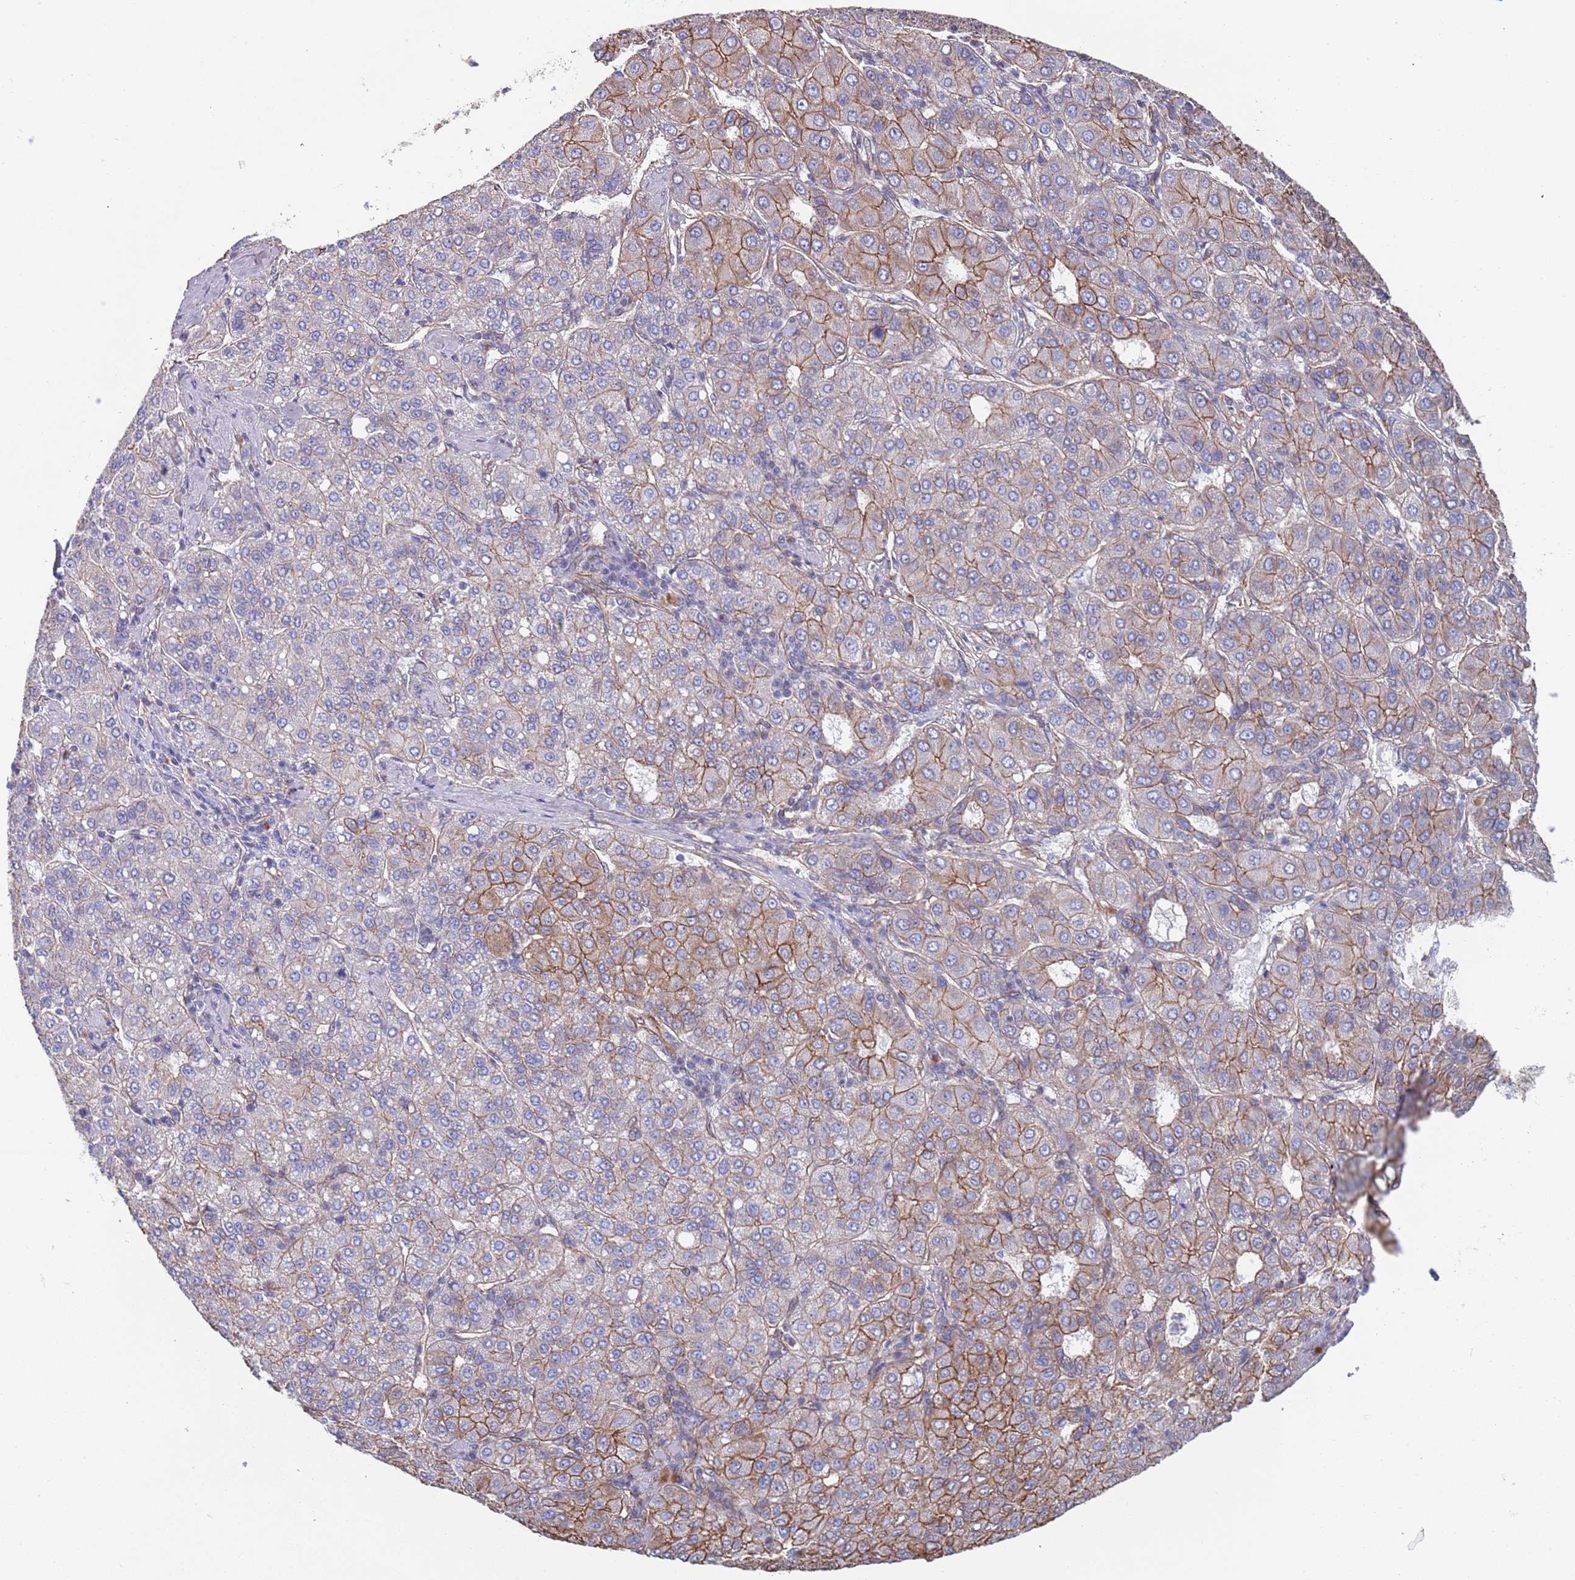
{"staining": {"intensity": "moderate", "quantity": "<25%", "location": "cytoplasmic/membranous"}, "tissue": "liver cancer", "cell_type": "Tumor cells", "image_type": "cancer", "snomed": [{"axis": "morphology", "description": "Carcinoma, Hepatocellular, NOS"}, {"axis": "topography", "description": "Liver"}], "caption": "Immunohistochemical staining of human hepatocellular carcinoma (liver) reveals low levels of moderate cytoplasmic/membranous protein expression in approximately <25% of tumor cells.", "gene": "JAKMIP2", "patient": {"sex": "male", "age": 65}}